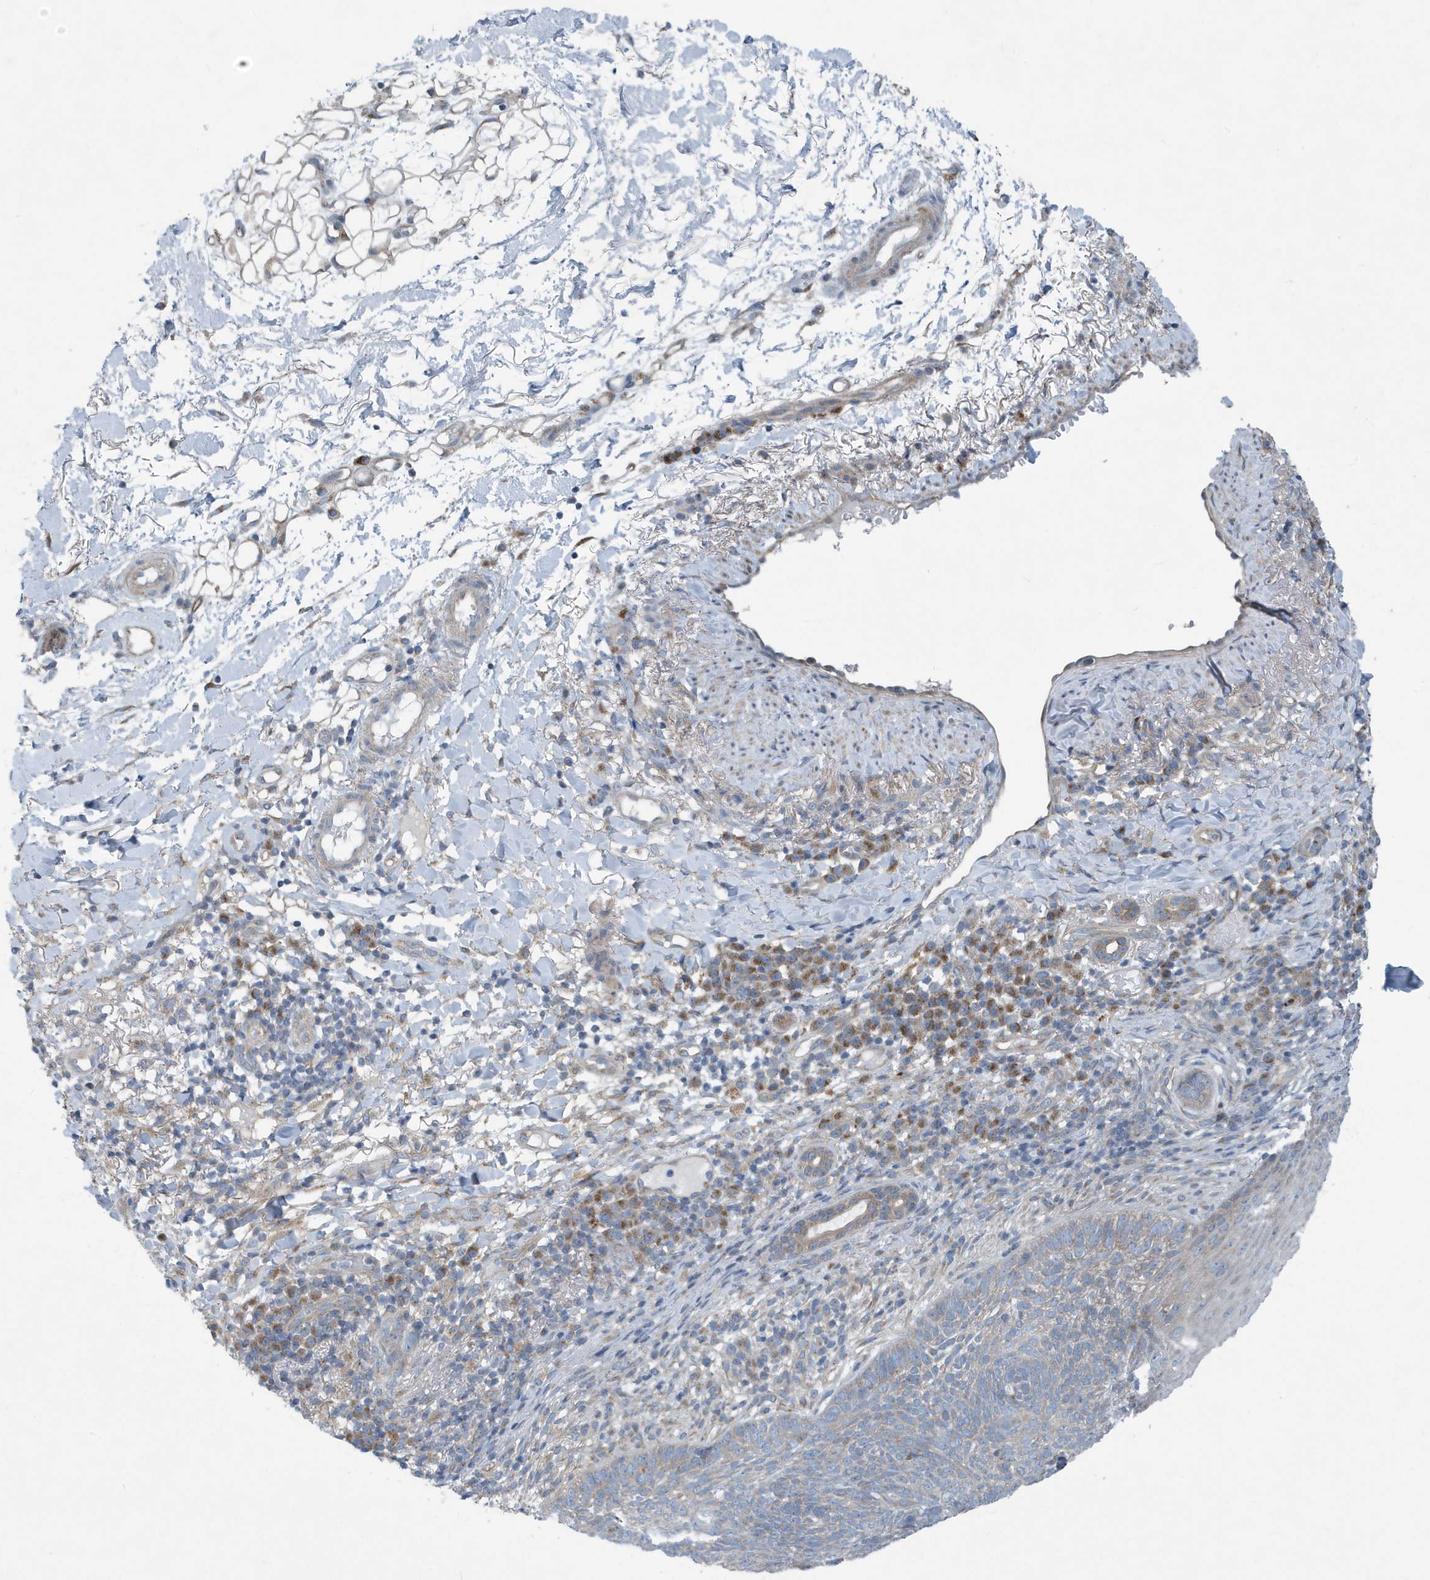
{"staining": {"intensity": "weak", "quantity": "<25%", "location": "cytoplasmic/membranous"}, "tissue": "skin cancer", "cell_type": "Tumor cells", "image_type": "cancer", "snomed": [{"axis": "morphology", "description": "Basal cell carcinoma"}, {"axis": "topography", "description": "Skin"}], "caption": "Immunohistochemistry of basal cell carcinoma (skin) shows no staining in tumor cells.", "gene": "PPM1M", "patient": {"sex": "male", "age": 85}}